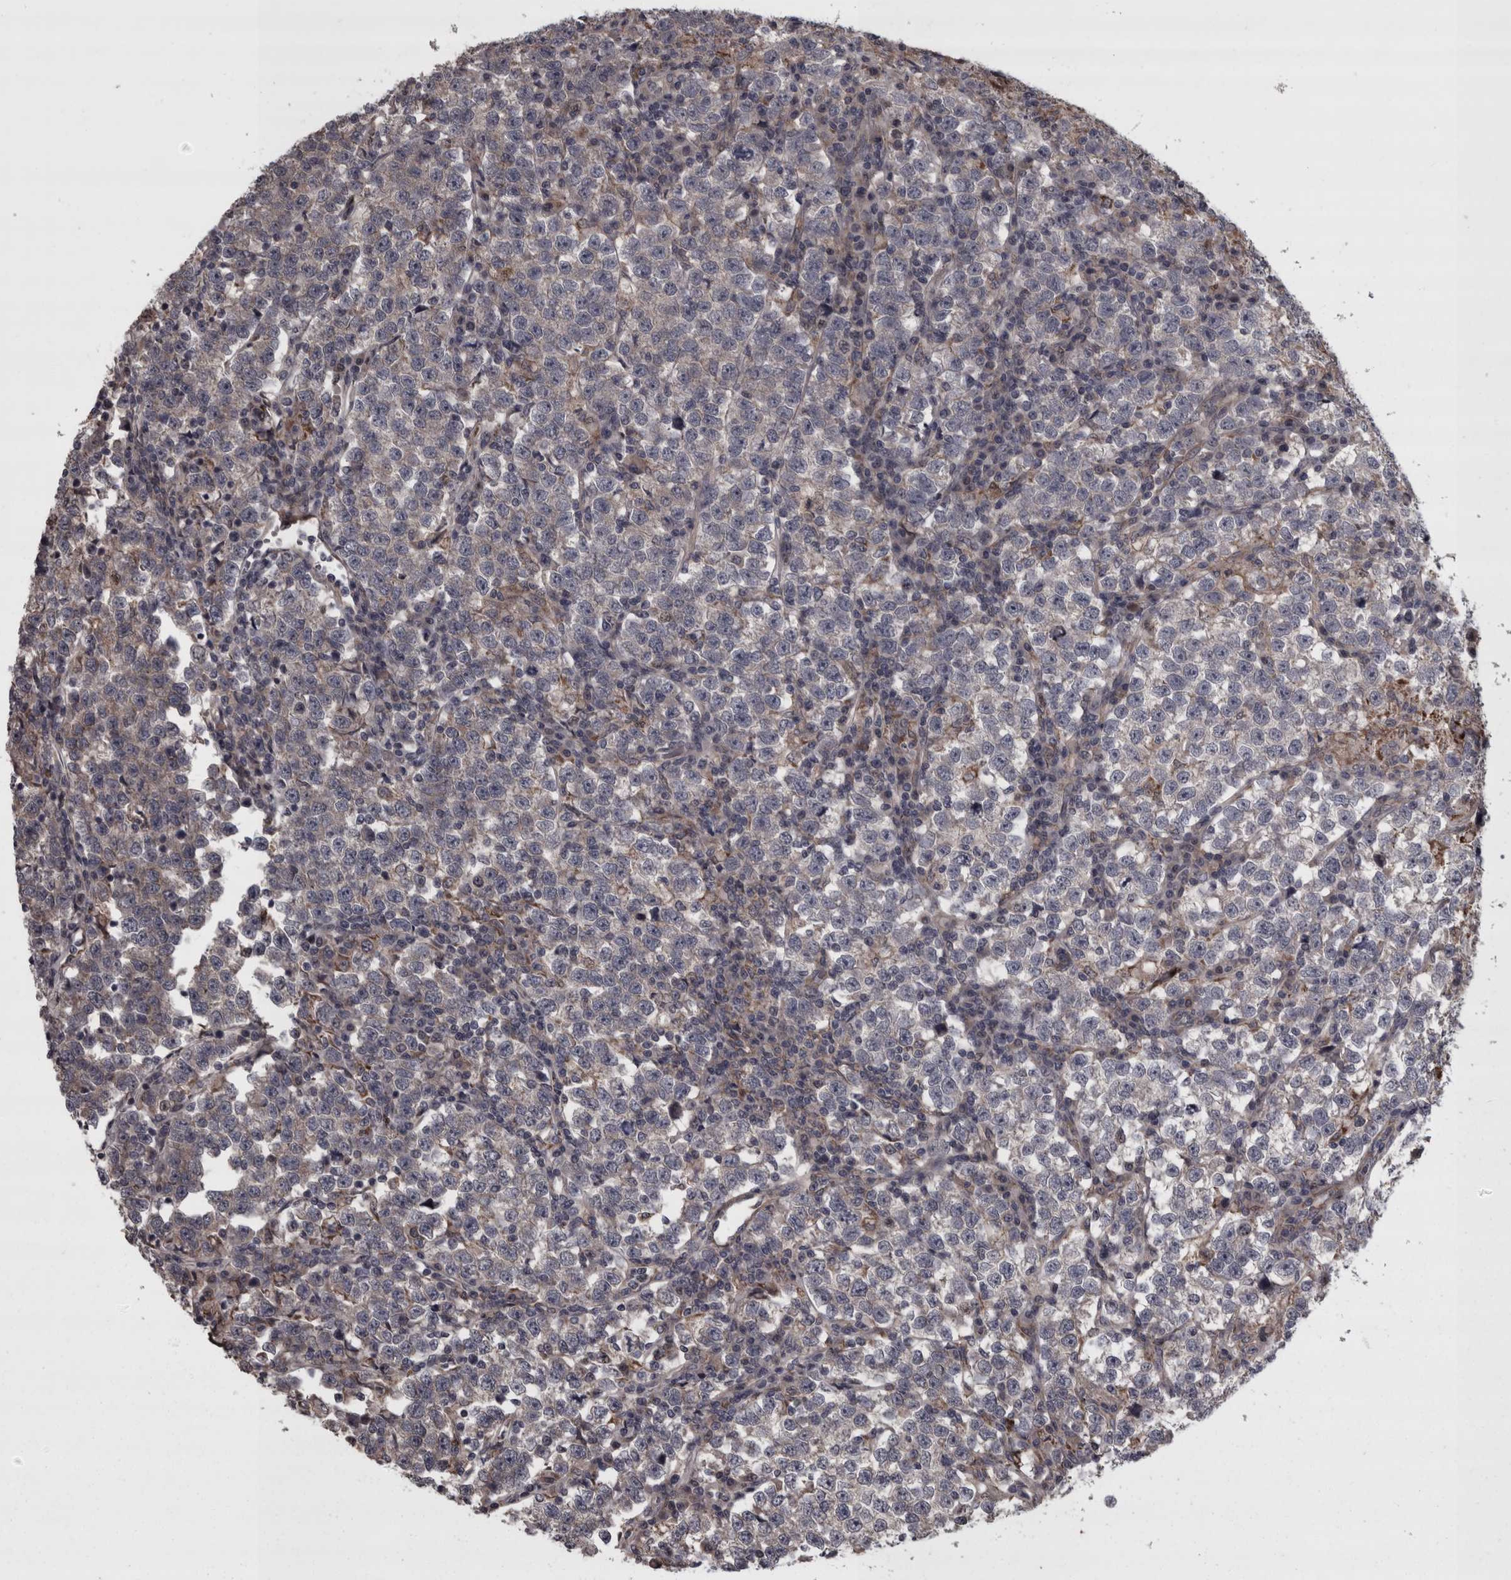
{"staining": {"intensity": "weak", "quantity": "25%-75%", "location": "cytoplasmic/membranous"}, "tissue": "testis cancer", "cell_type": "Tumor cells", "image_type": "cancer", "snomed": [{"axis": "morphology", "description": "Normal tissue, NOS"}, {"axis": "morphology", "description": "Seminoma, NOS"}, {"axis": "topography", "description": "Testis"}], "caption": "This is an image of immunohistochemistry staining of testis cancer, which shows weak positivity in the cytoplasmic/membranous of tumor cells.", "gene": "PCDH17", "patient": {"sex": "male", "age": 43}}